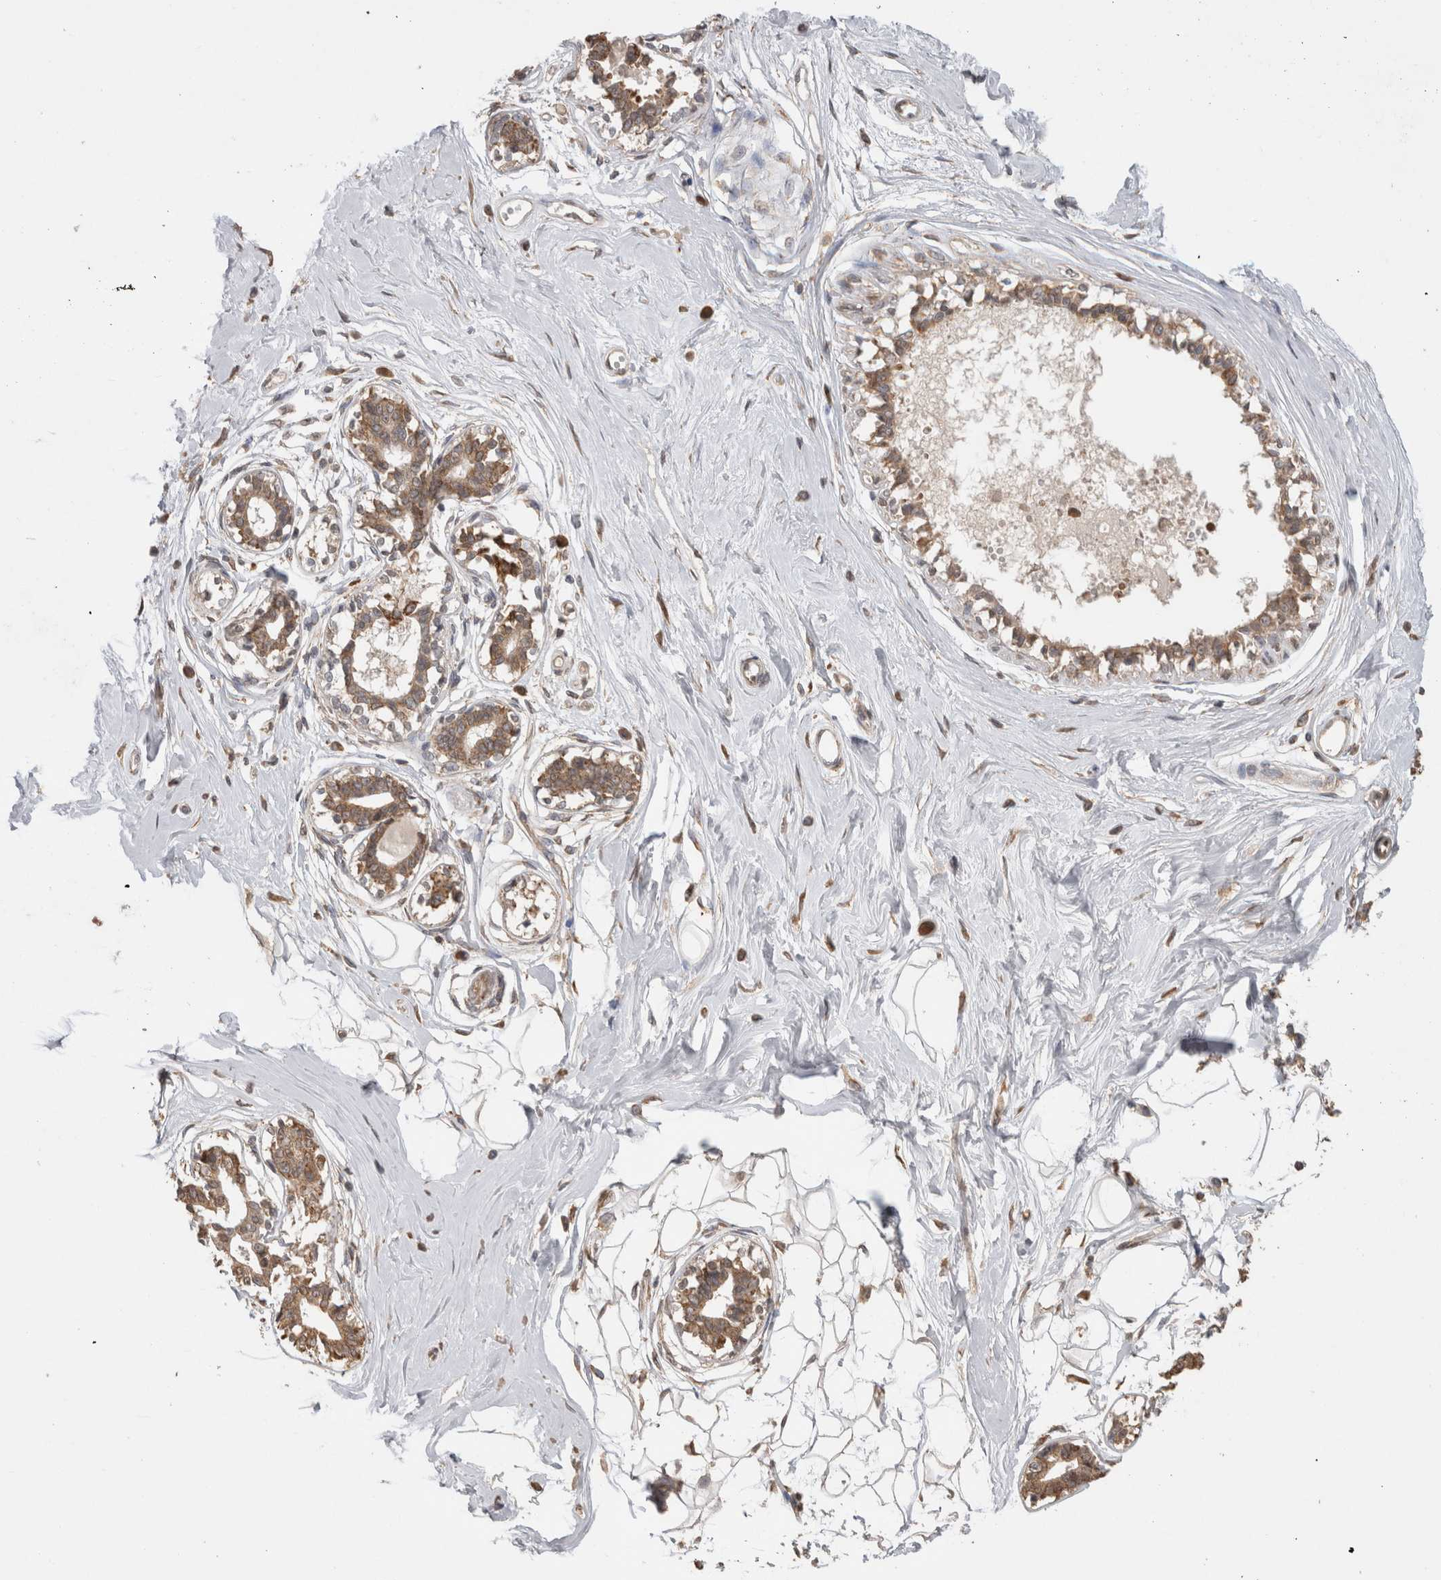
{"staining": {"intensity": "moderate", "quantity": "<25%", "location": "cytoplasmic/membranous"}, "tissue": "breast", "cell_type": "Adipocytes", "image_type": "normal", "snomed": [{"axis": "morphology", "description": "Normal tissue, NOS"}, {"axis": "topography", "description": "Breast"}], "caption": "DAB immunohistochemical staining of unremarkable breast displays moderate cytoplasmic/membranous protein positivity in approximately <25% of adipocytes. Using DAB (brown) and hematoxylin (blue) stains, captured at high magnification using brightfield microscopy.", "gene": "NOMO1", "patient": {"sex": "female", "age": 45}}